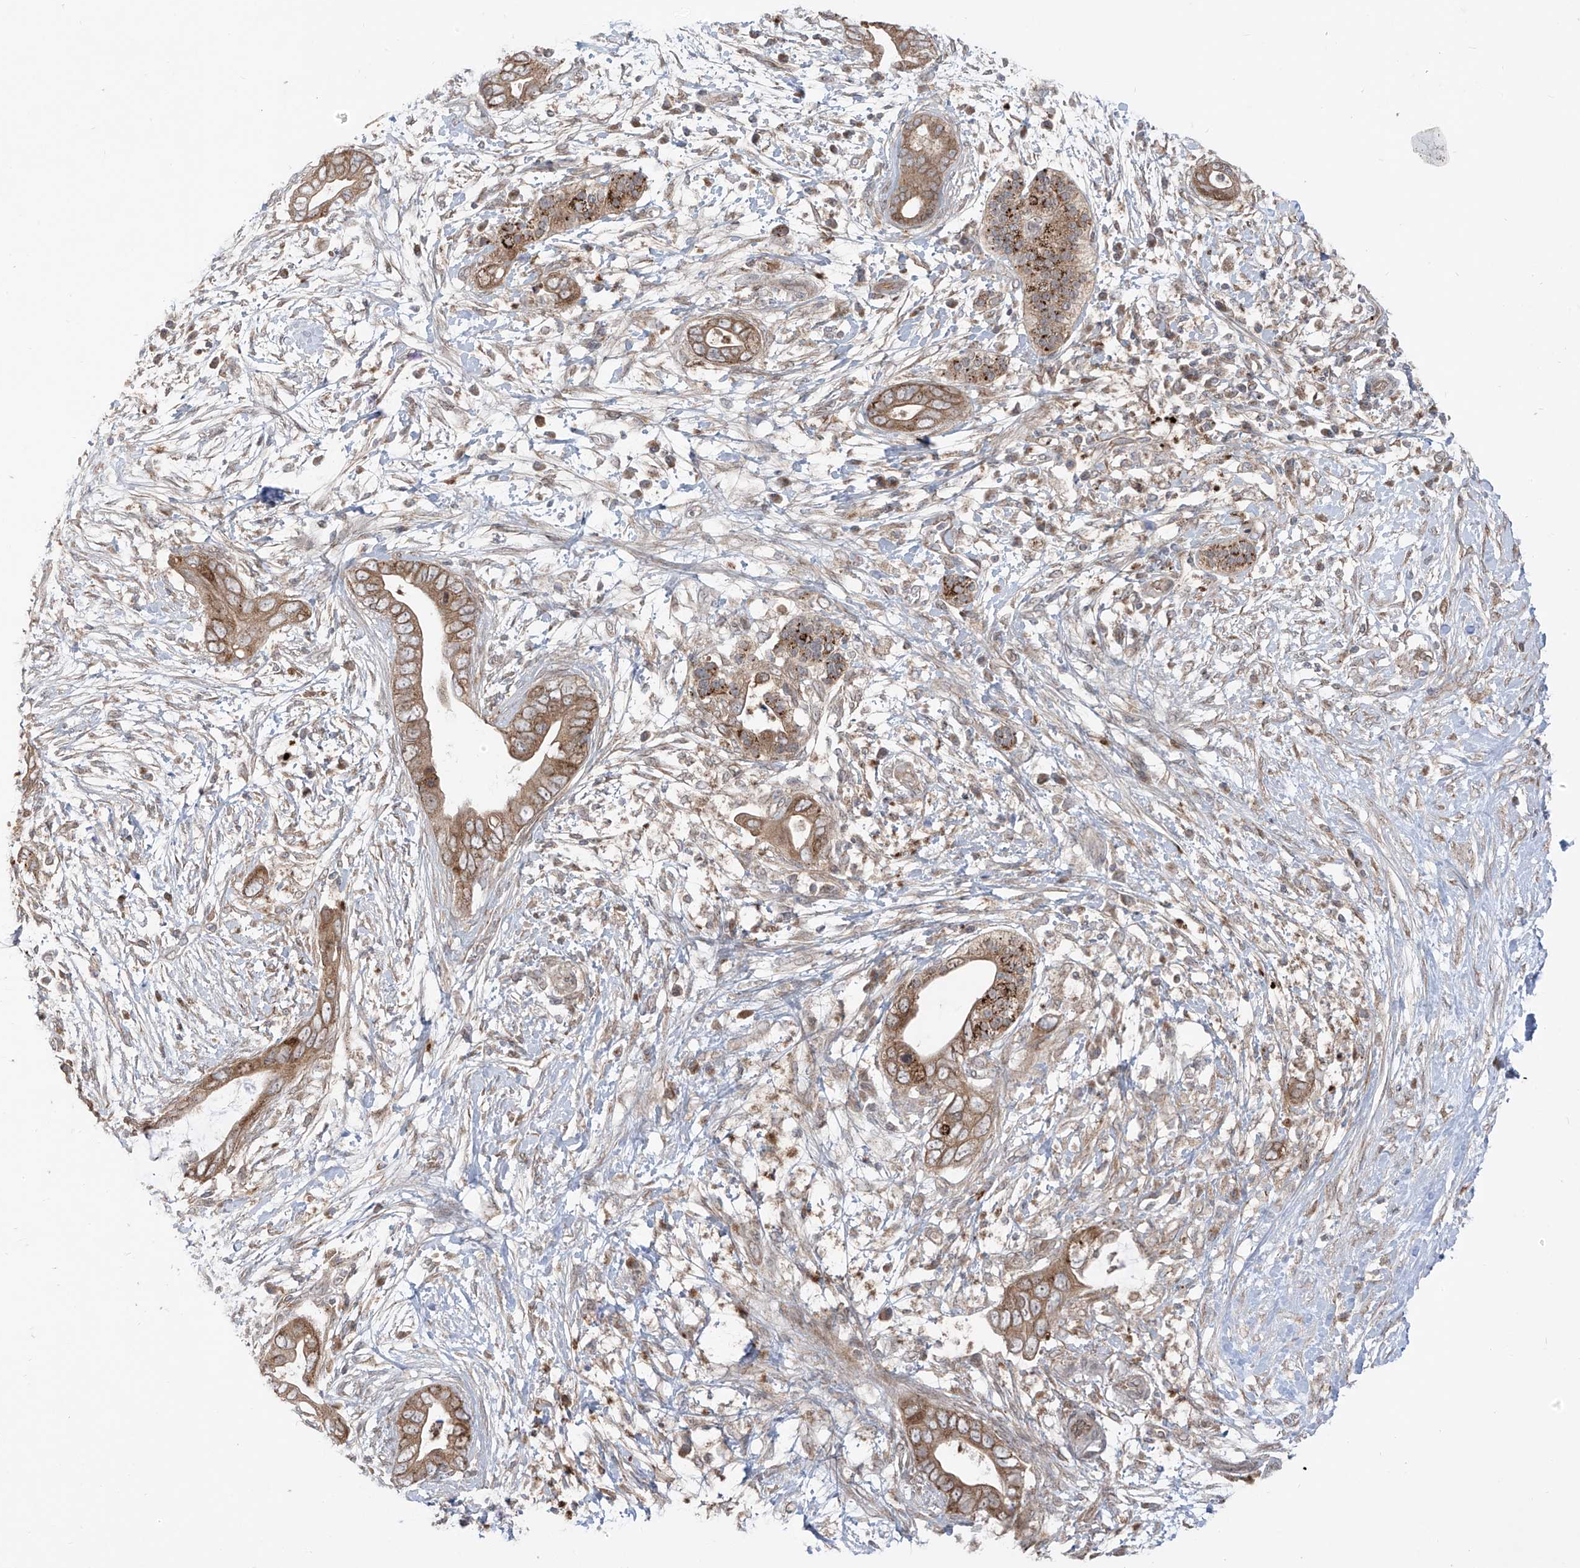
{"staining": {"intensity": "moderate", "quantity": ">75%", "location": "cytoplasmic/membranous"}, "tissue": "pancreatic cancer", "cell_type": "Tumor cells", "image_type": "cancer", "snomed": [{"axis": "morphology", "description": "Adenocarcinoma, NOS"}, {"axis": "topography", "description": "Pancreas"}], "caption": "Immunohistochemical staining of pancreatic cancer (adenocarcinoma) demonstrates medium levels of moderate cytoplasmic/membranous positivity in about >75% of tumor cells. (DAB (3,3'-diaminobenzidine) IHC, brown staining for protein, blue staining for nuclei).", "gene": "PDE11A", "patient": {"sex": "male", "age": 75}}